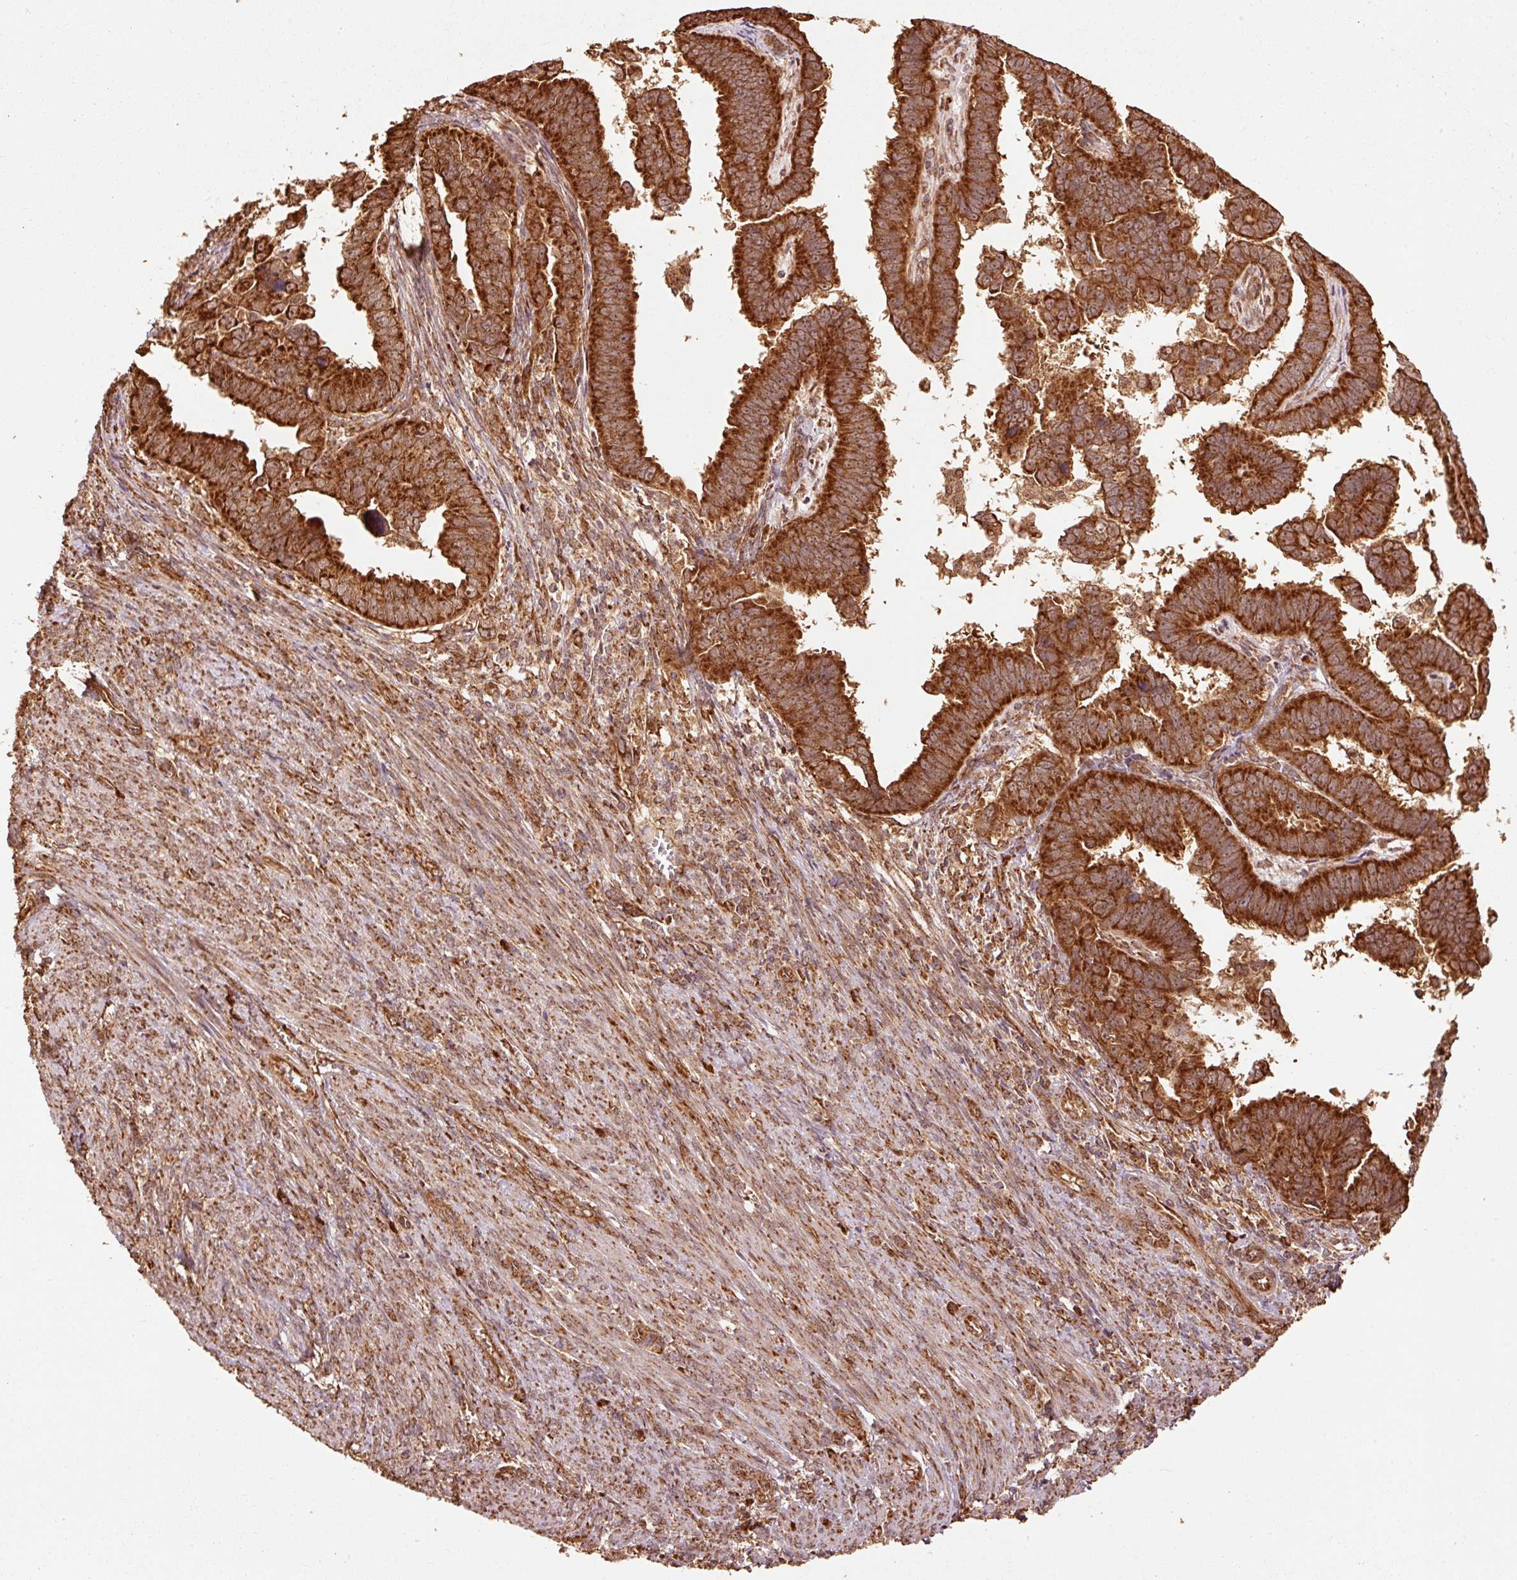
{"staining": {"intensity": "strong", "quantity": ">75%", "location": "cytoplasmic/membranous"}, "tissue": "endometrial cancer", "cell_type": "Tumor cells", "image_type": "cancer", "snomed": [{"axis": "morphology", "description": "Adenocarcinoma, NOS"}, {"axis": "topography", "description": "Endometrium"}], "caption": "Endometrial cancer stained with a protein marker demonstrates strong staining in tumor cells.", "gene": "MRPL16", "patient": {"sex": "female", "age": 75}}